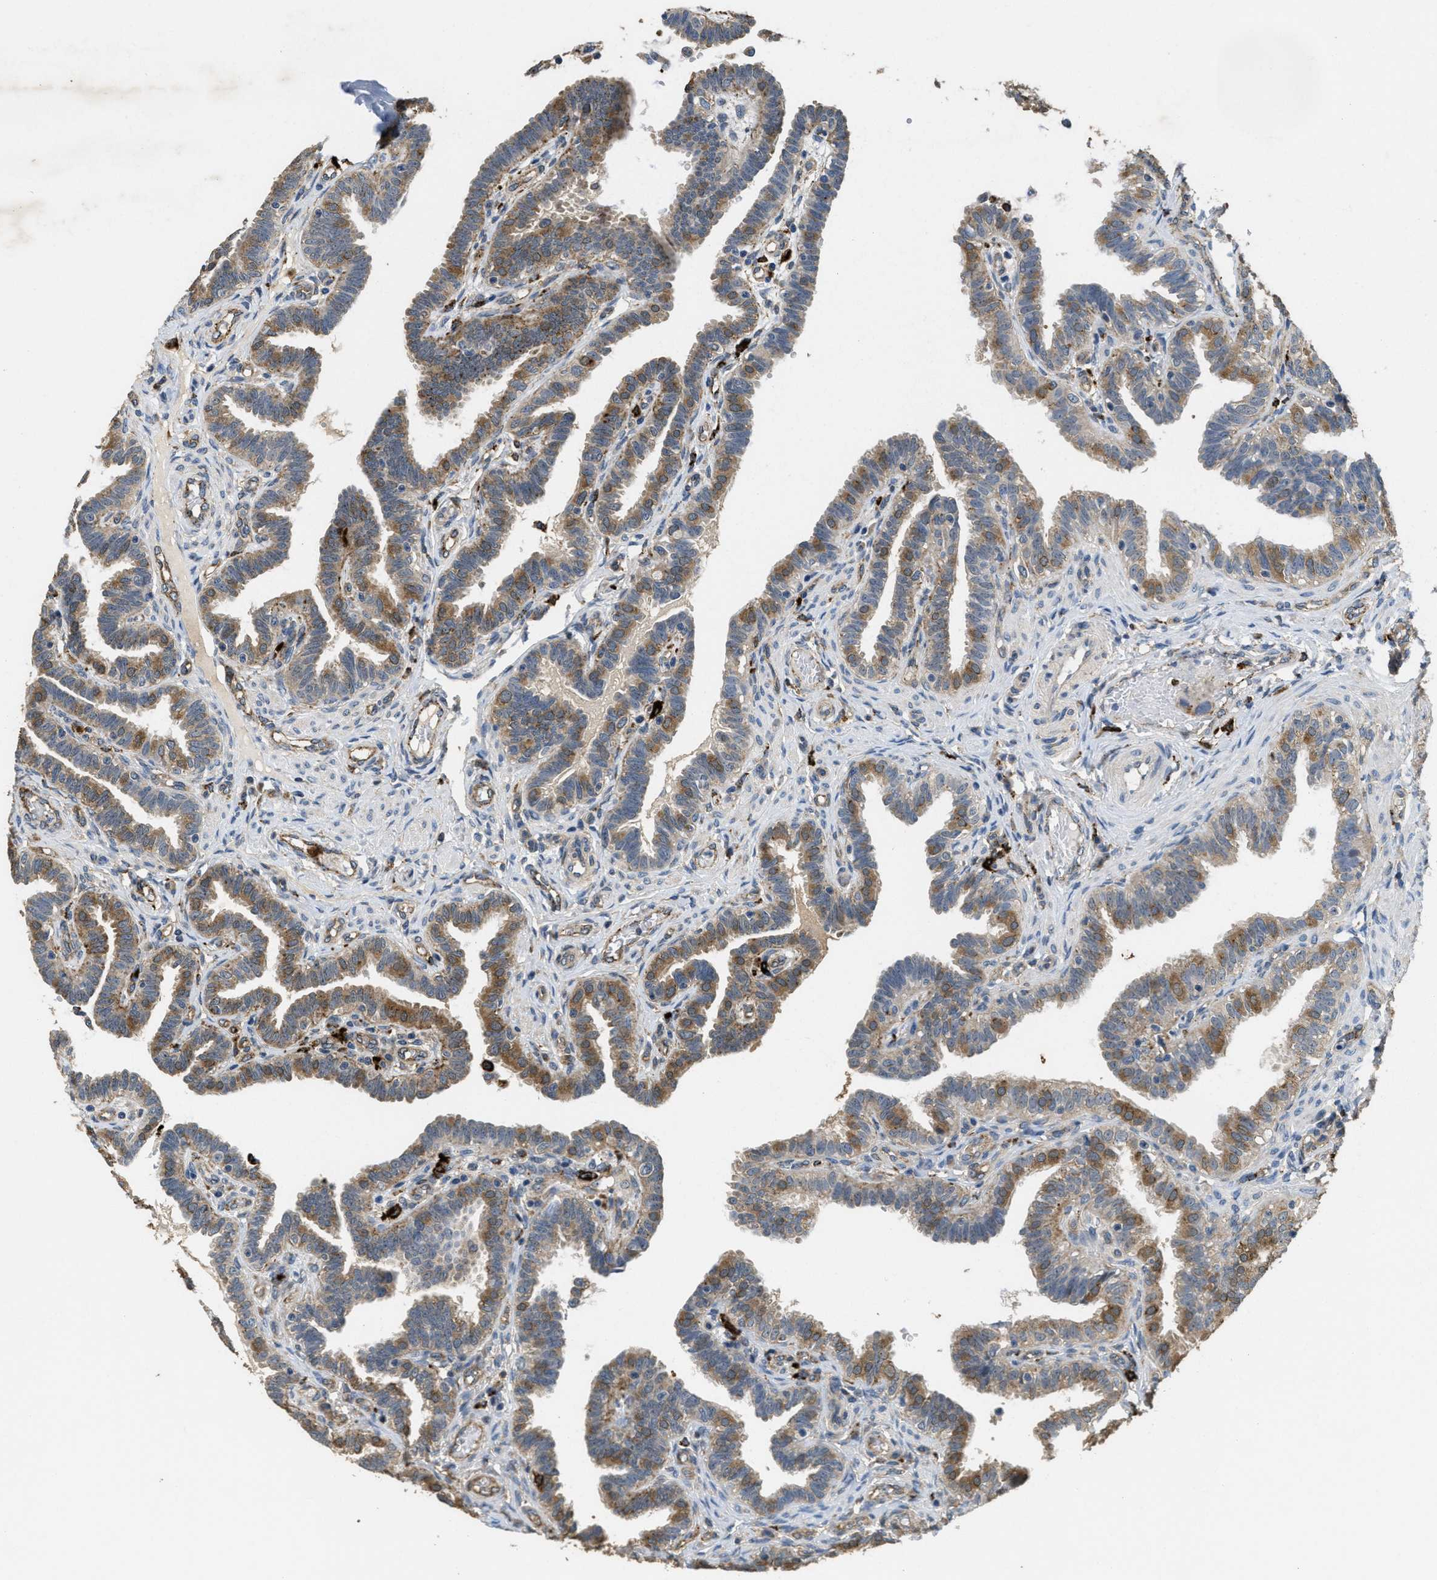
{"staining": {"intensity": "moderate", "quantity": ">75%", "location": "cytoplasmic/membranous"}, "tissue": "fallopian tube", "cell_type": "Glandular cells", "image_type": "normal", "snomed": [{"axis": "morphology", "description": "Normal tissue, NOS"}, {"axis": "topography", "description": "Fallopian tube"}, {"axis": "topography", "description": "Placenta"}], "caption": "DAB immunohistochemical staining of benign fallopian tube shows moderate cytoplasmic/membranous protein expression in approximately >75% of glandular cells. (DAB = brown stain, brightfield microscopy at high magnification).", "gene": "BMPR2", "patient": {"sex": "female", "age": 34}}